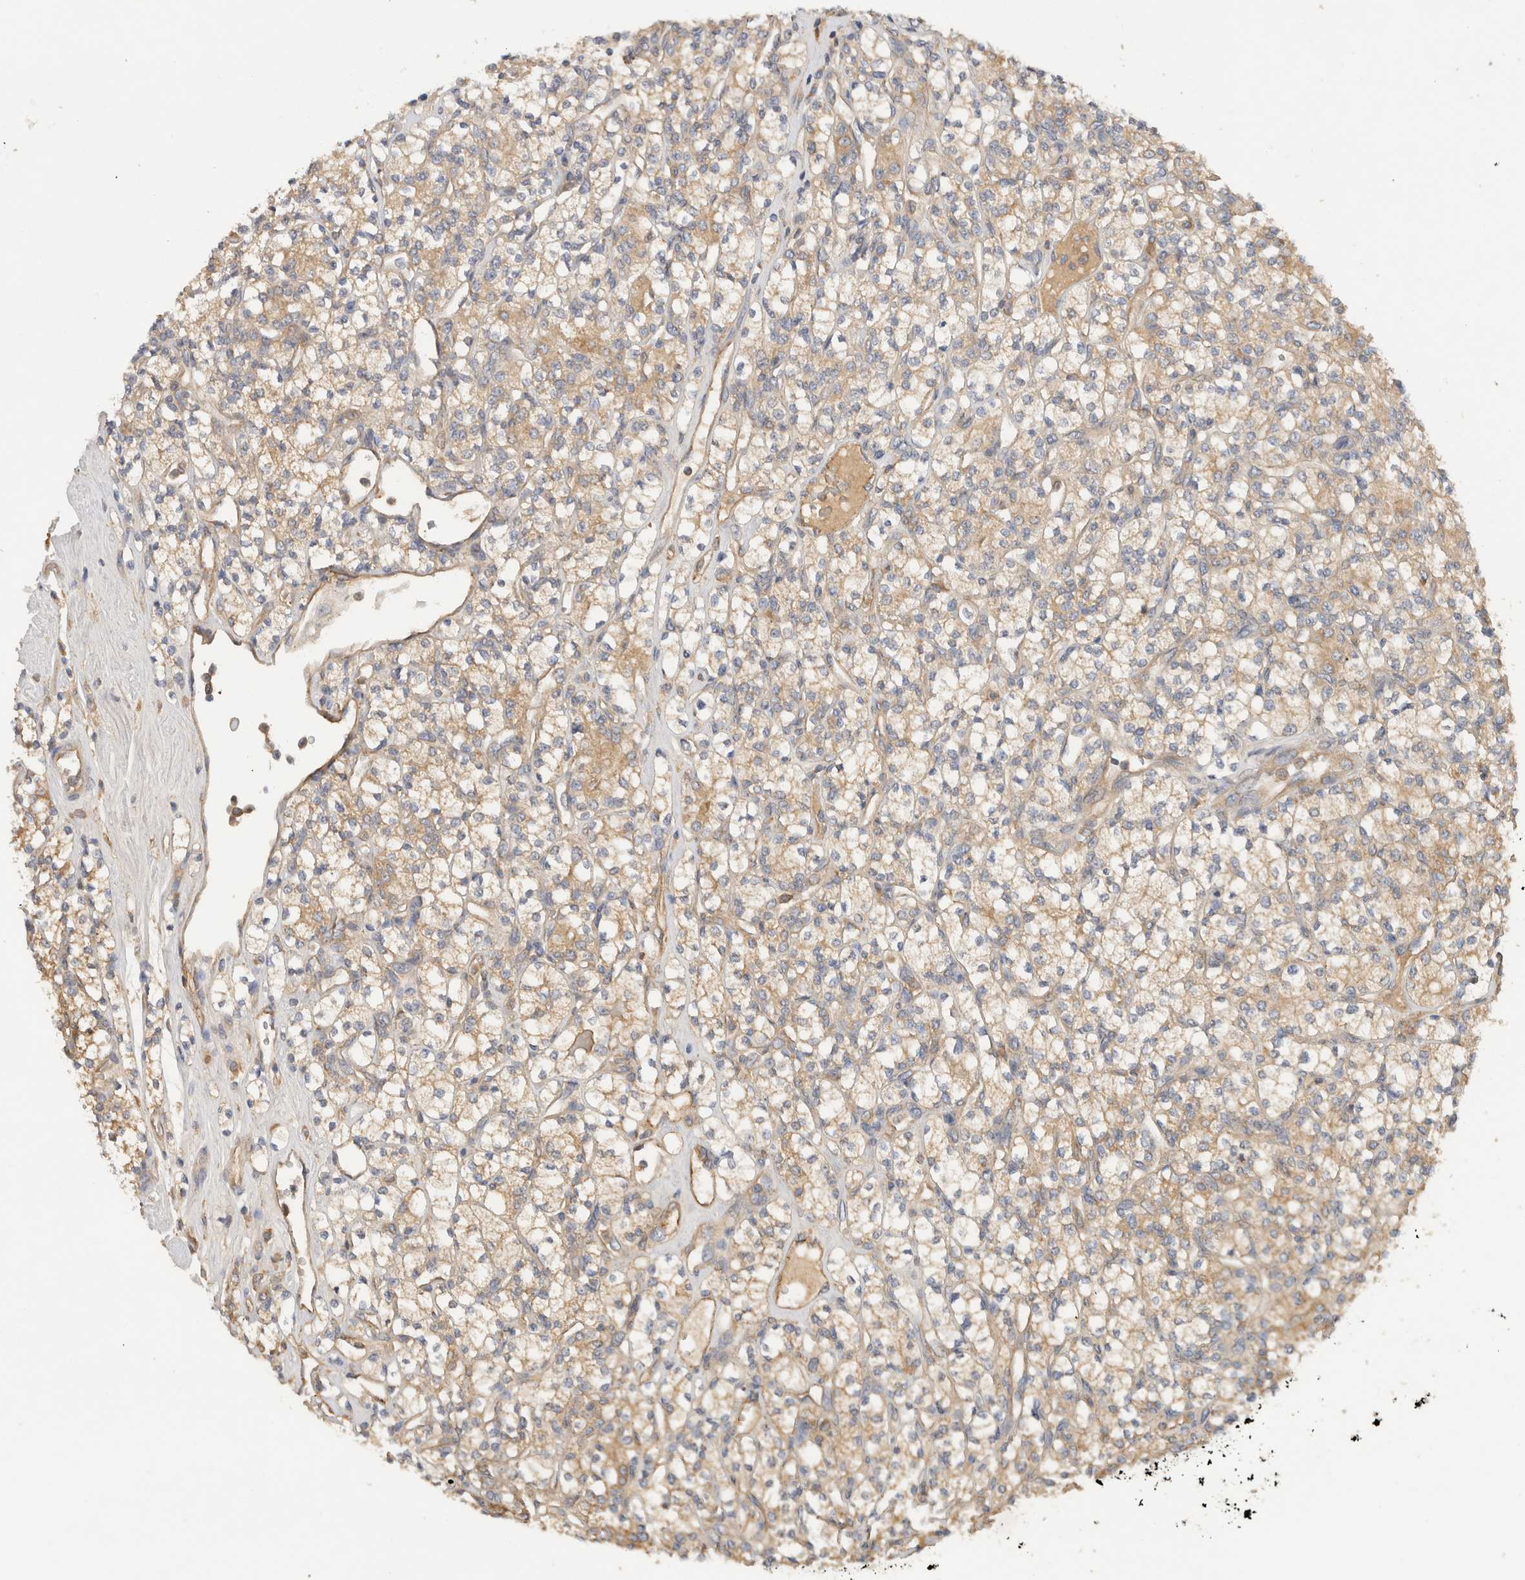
{"staining": {"intensity": "weak", "quantity": ">75%", "location": "cytoplasmic/membranous"}, "tissue": "renal cancer", "cell_type": "Tumor cells", "image_type": "cancer", "snomed": [{"axis": "morphology", "description": "Adenocarcinoma, NOS"}, {"axis": "topography", "description": "Kidney"}], "caption": "Immunohistochemical staining of human adenocarcinoma (renal) shows weak cytoplasmic/membranous protein positivity in about >75% of tumor cells.", "gene": "SGK3", "patient": {"sex": "male", "age": 77}}